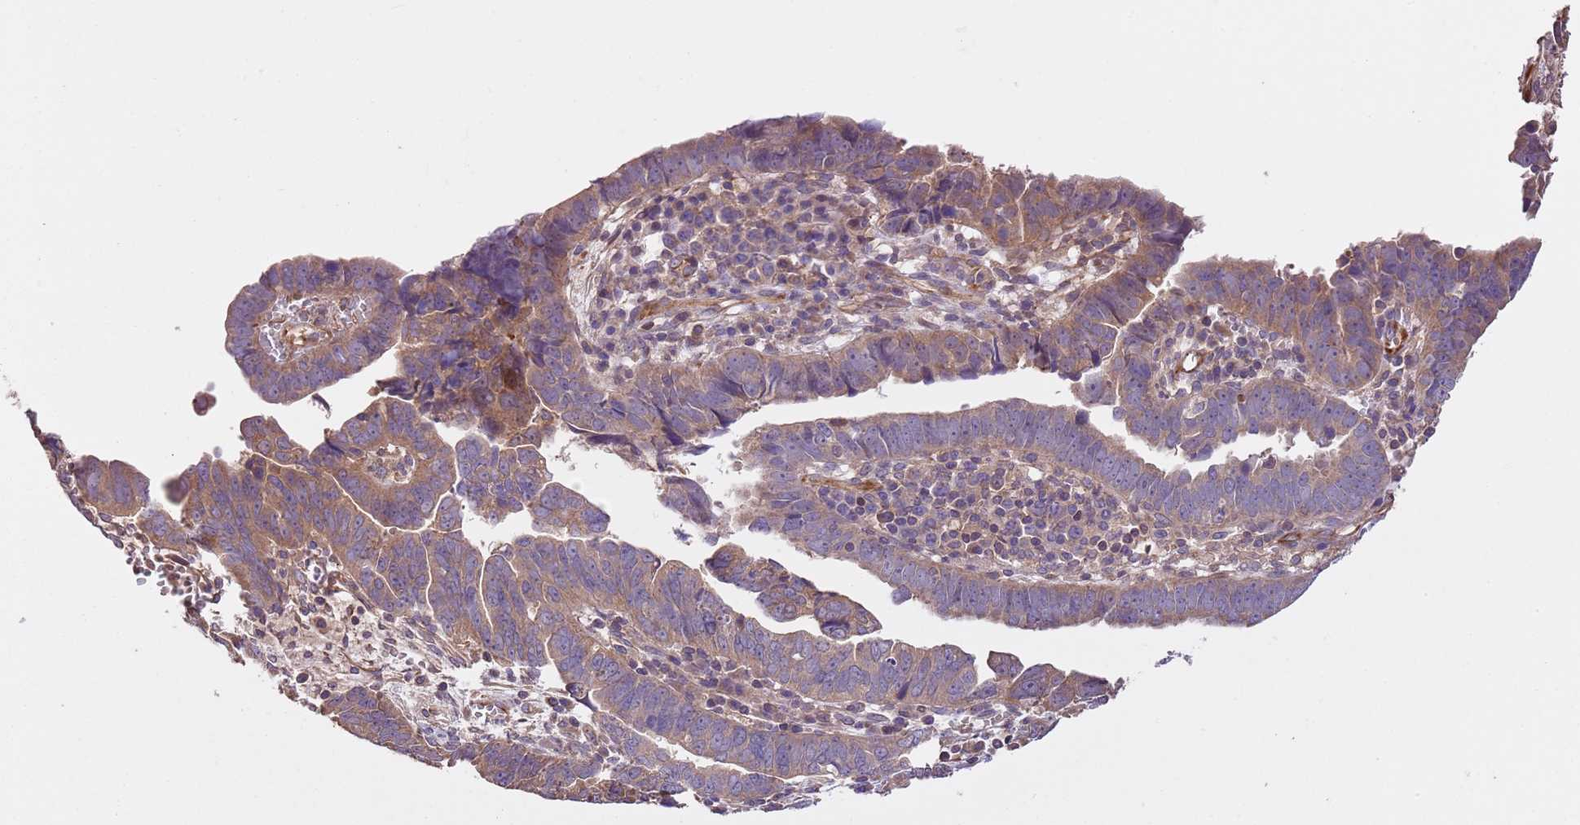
{"staining": {"intensity": "moderate", "quantity": ">75%", "location": "cytoplasmic/membranous"}, "tissue": "endometrial cancer", "cell_type": "Tumor cells", "image_type": "cancer", "snomed": [{"axis": "morphology", "description": "Adenocarcinoma, NOS"}, {"axis": "topography", "description": "Endometrium"}], "caption": "Human endometrial adenocarcinoma stained with a protein marker reveals moderate staining in tumor cells.", "gene": "FAM89B", "patient": {"sex": "female", "age": 75}}